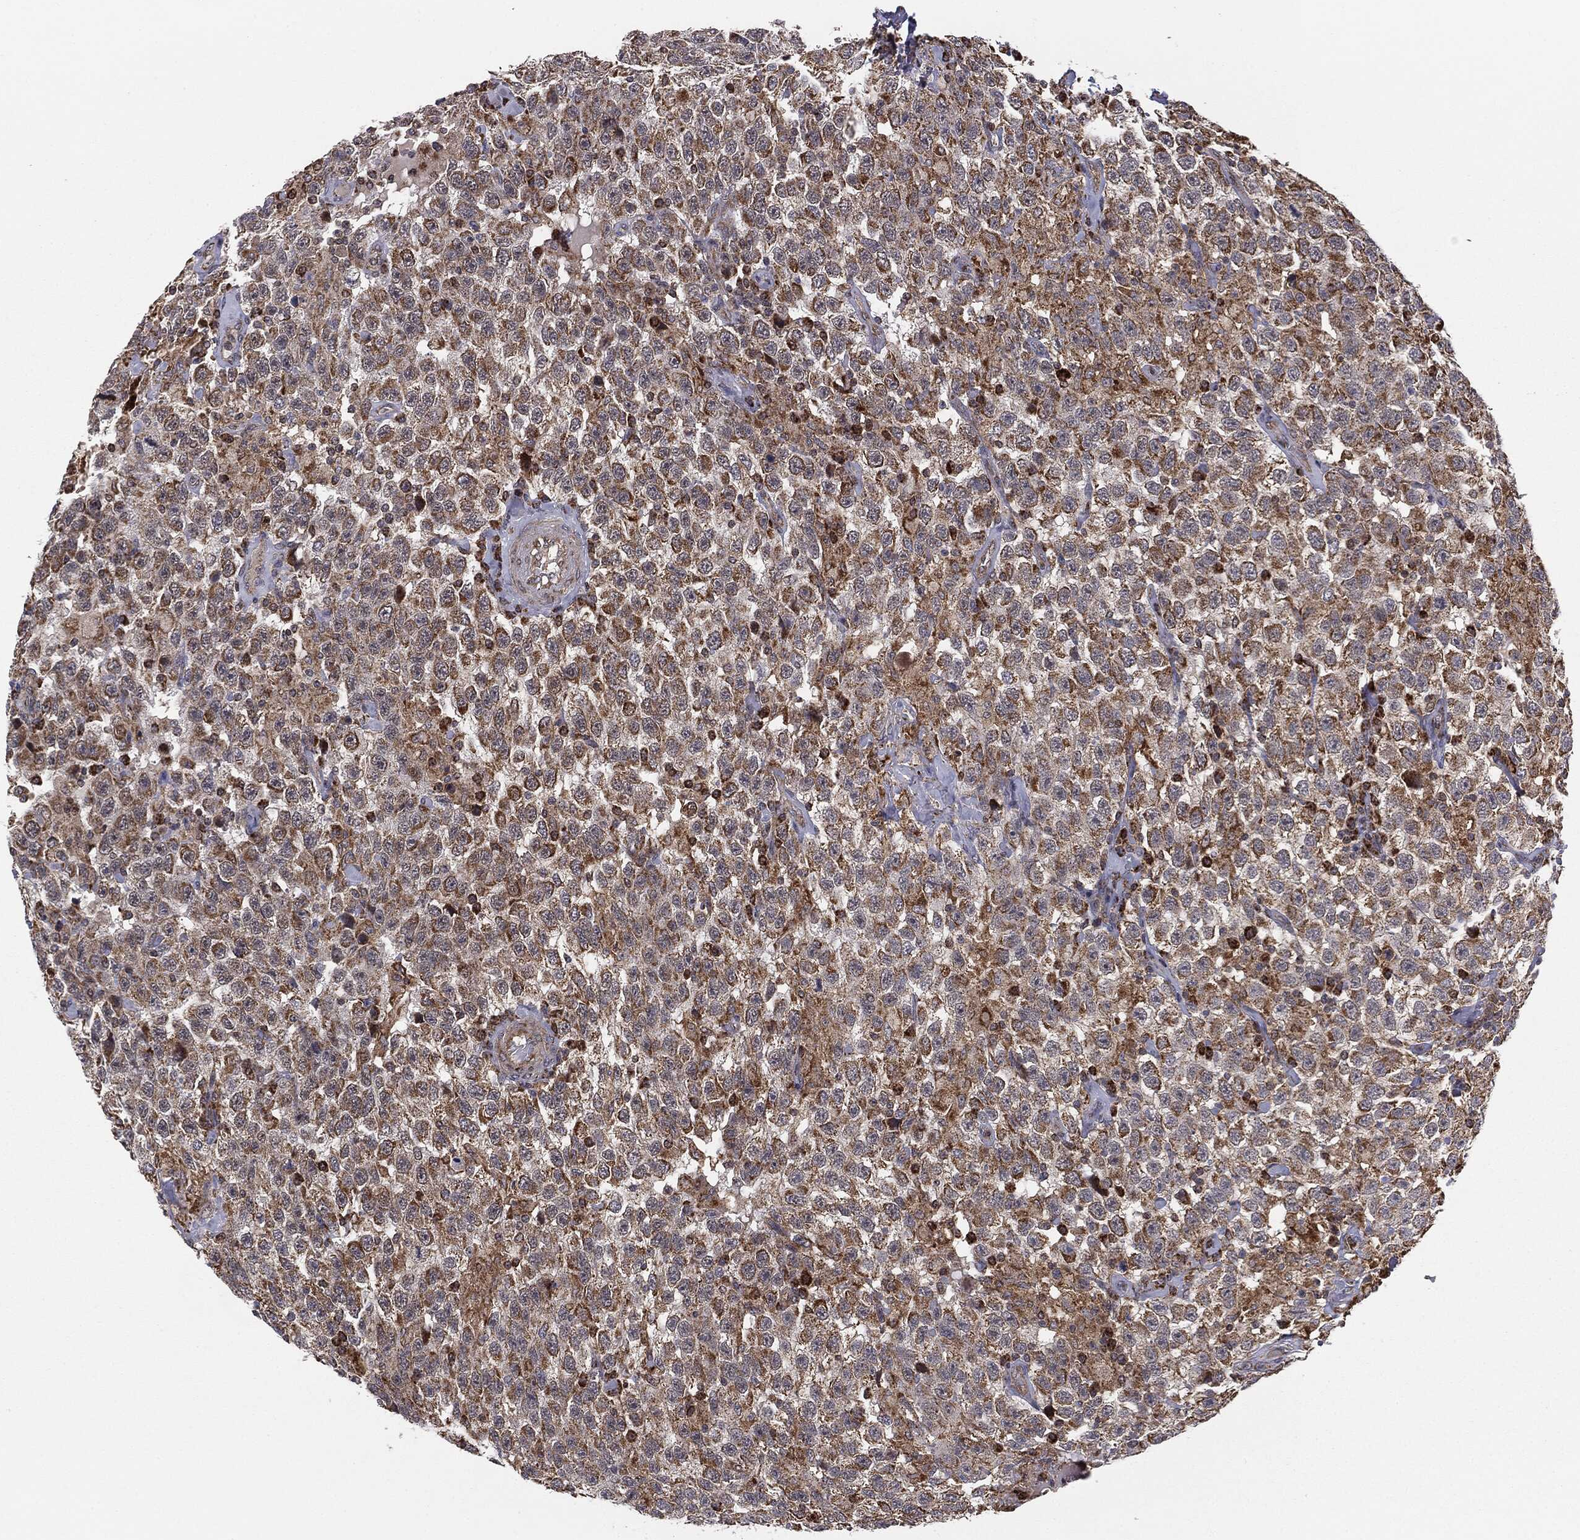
{"staining": {"intensity": "moderate", "quantity": ">75%", "location": "cytoplasmic/membranous"}, "tissue": "testis cancer", "cell_type": "Tumor cells", "image_type": "cancer", "snomed": [{"axis": "morphology", "description": "Seminoma, NOS"}, {"axis": "topography", "description": "Testis"}], "caption": "Testis cancer stained for a protein shows moderate cytoplasmic/membranous positivity in tumor cells.", "gene": "MTOR", "patient": {"sex": "male", "age": 41}}